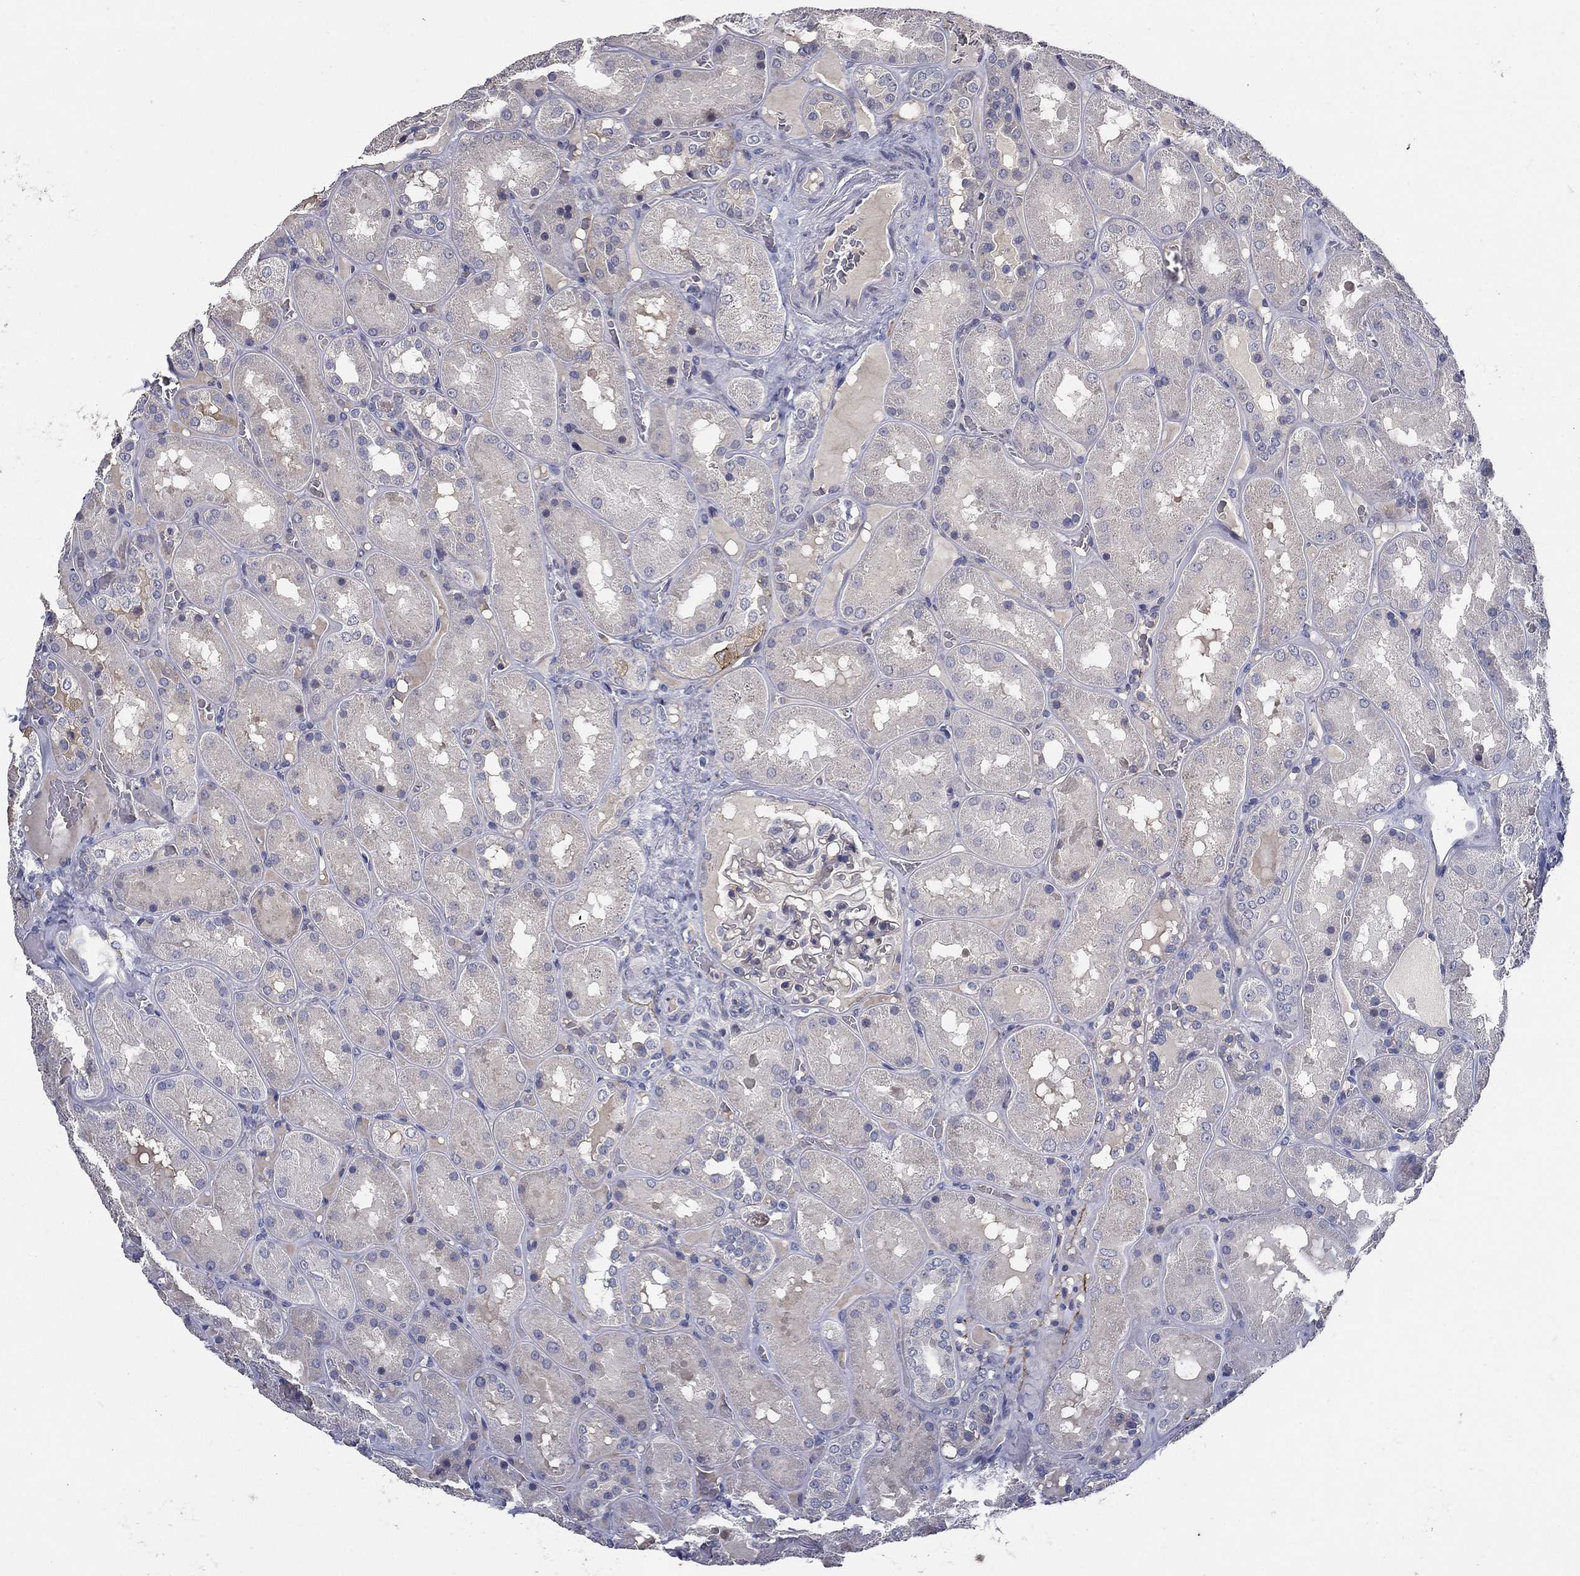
{"staining": {"intensity": "negative", "quantity": "none", "location": "none"}, "tissue": "kidney", "cell_type": "Cells in glomeruli", "image_type": "normal", "snomed": [{"axis": "morphology", "description": "Normal tissue, NOS"}, {"axis": "topography", "description": "Kidney"}], "caption": "A high-resolution image shows immunohistochemistry (IHC) staining of normal kidney, which demonstrates no significant expression in cells in glomeruli. (Immunohistochemistry (ihc), brightfield microscopy, high magnification).", "gene": "CD274", "patient": {"sex": "male", "age": 73}}